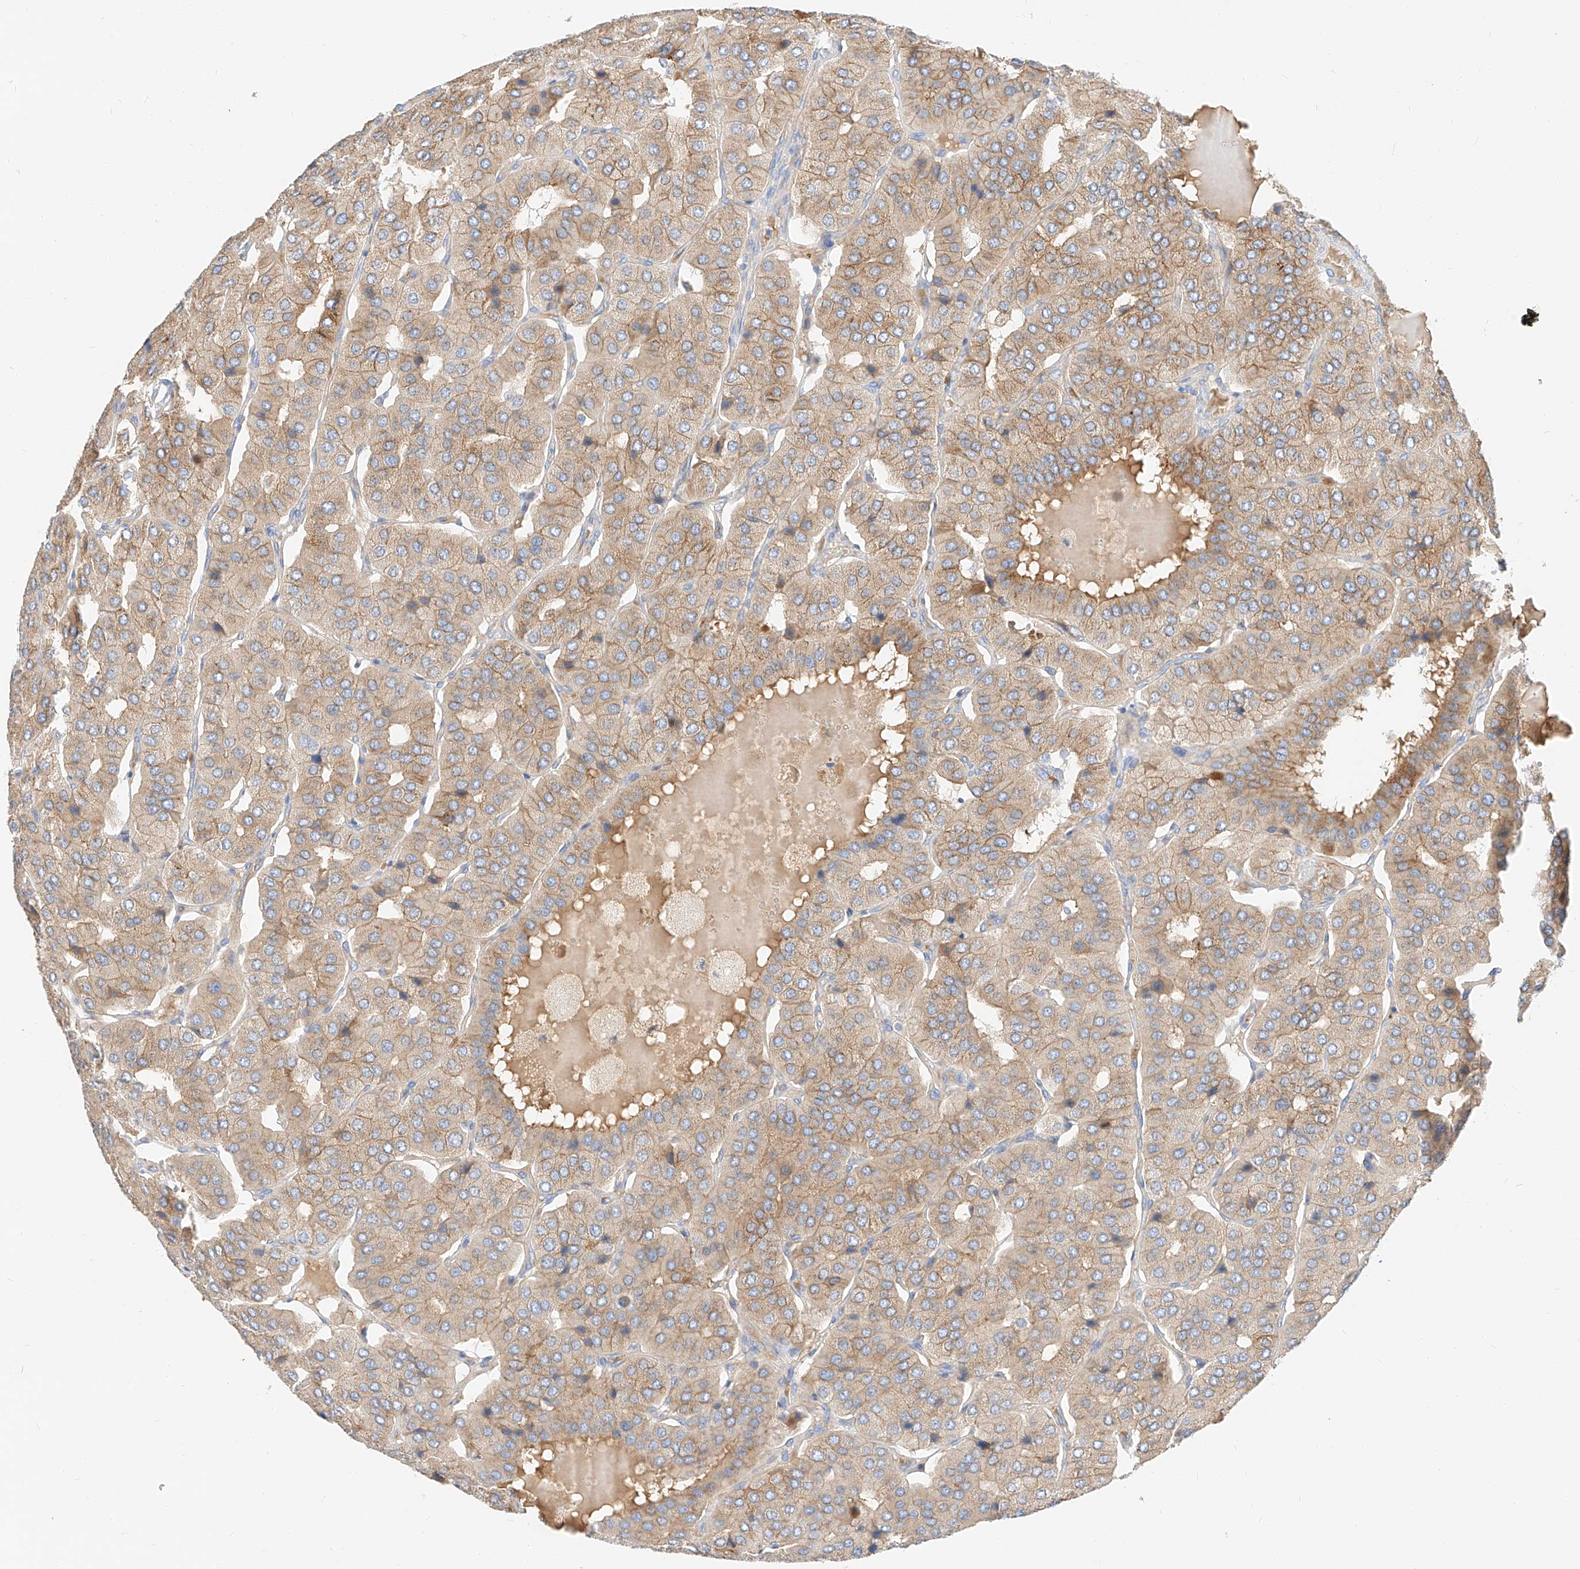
{"staining": {"intensity": "weak", "quantity": ">75%", "location": "cytoplasmic/membranous"}, "tissue": "parathyroid gland", "cell_type": "Glandular cells", "image_type": "normal", "snomed": [{"axis": "morphology", "description": "Normal tissue, NOS"}, {"axis": "morphology", "description": "Adenoma, NOS"}, {"axis": "topography", "description": "Parathyroid gland"}], "caption": "Immunohistochemistry staining of benign parathyroid gland, which reveals low levels of weak cytoplasmic/membranous positivity in approximately >75% of glandular cells indicating weak cytoplasmic/membranous protein staining. The staining was performed using DAB (brown) for protein detection and nuclei were counterstained in hematoxylin (blue).", "gene": "MAP7", "patient": {"sex": "female", "age": 86}}